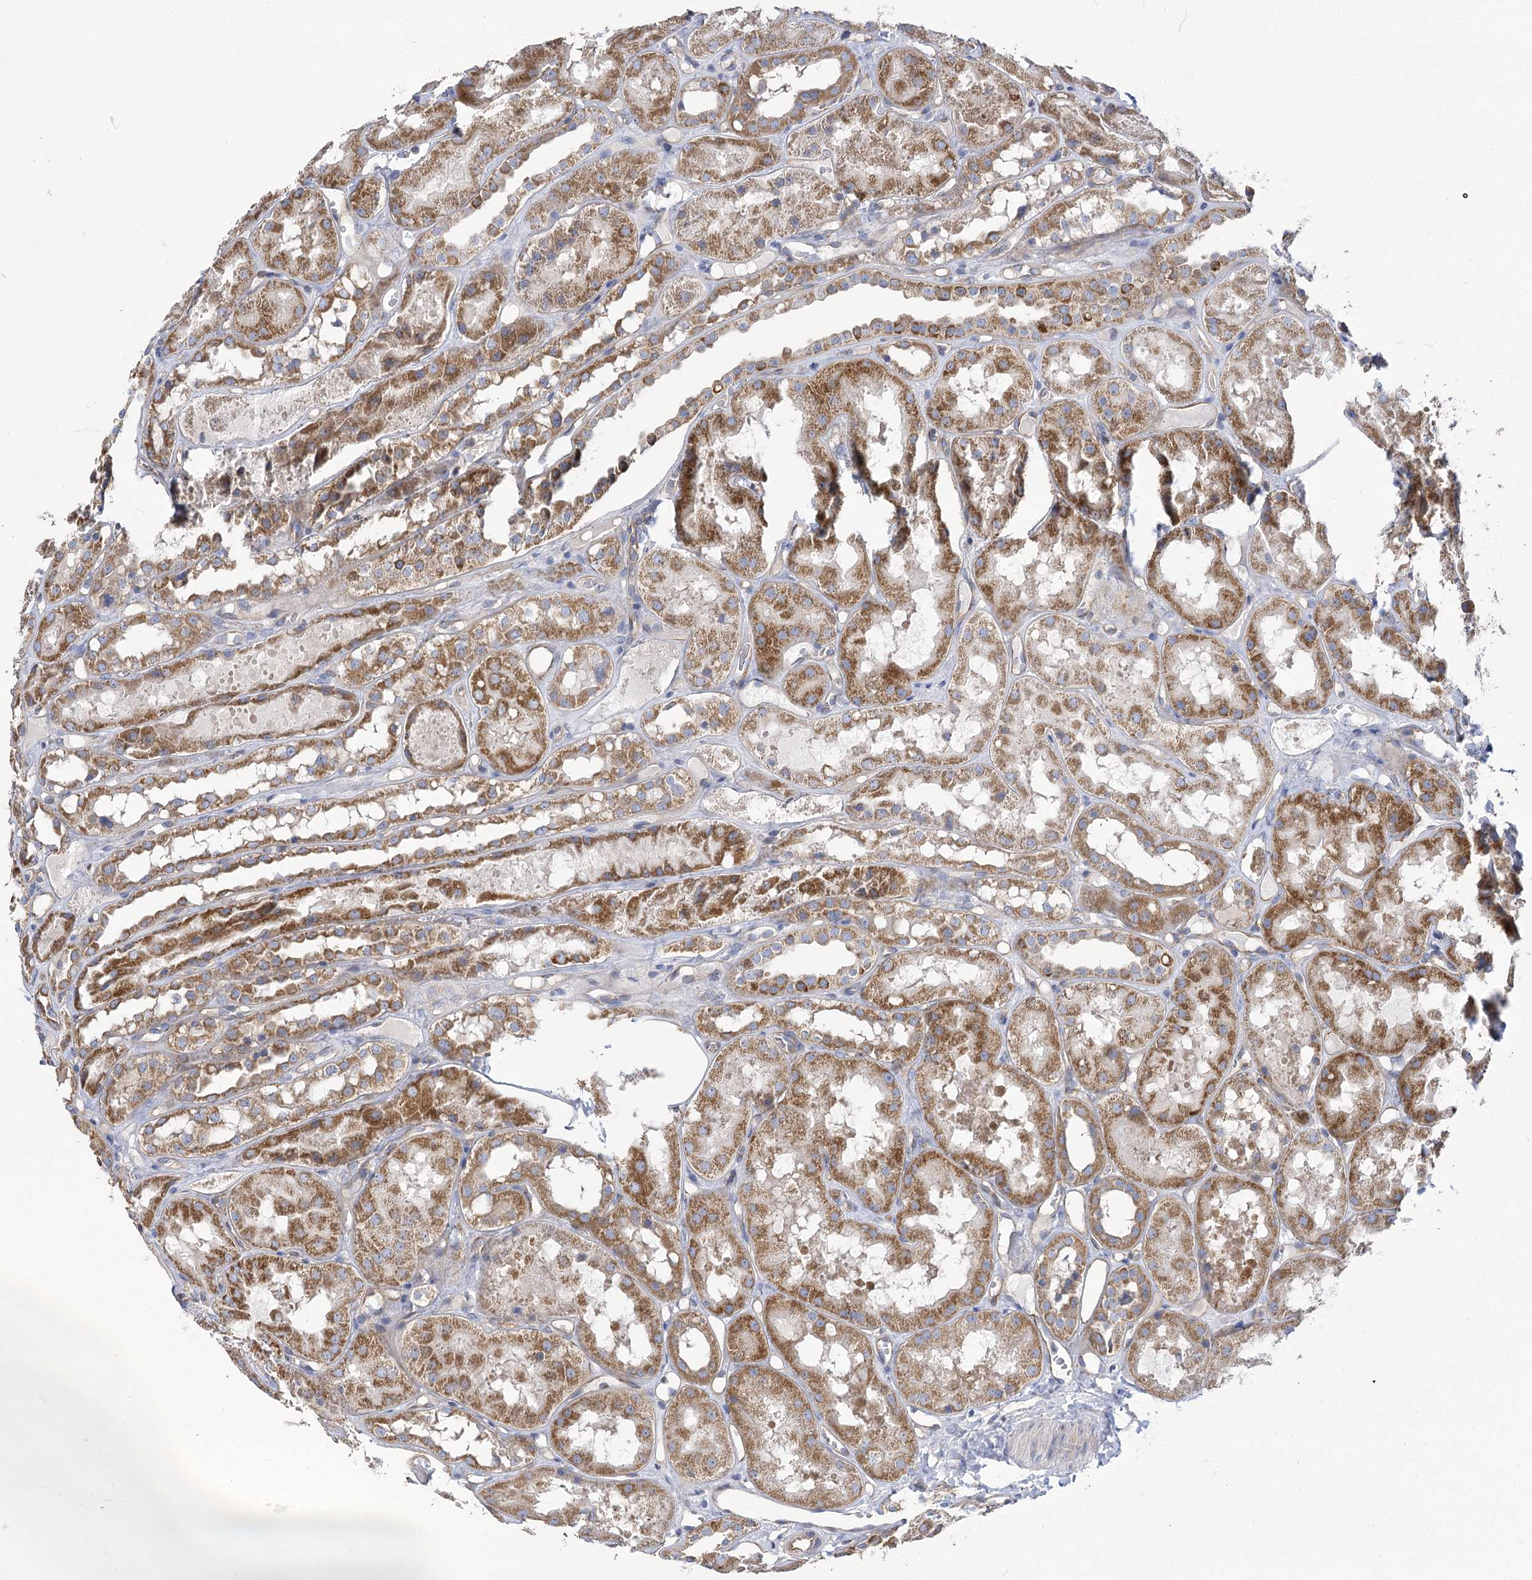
{"staining": {"intensity": "weak", "quantity": ">75%", "location": "cytoplasmic/membranous"}, "tissue": "kidney", "cell_type": "Cells in glomeruli", "image_type": "normal", "snomed": [{"axis": "morphology", "description": "Normal tissue, NOS"}, {"axis": "topography", "description": "Kidney"}], "caption": "Weak cytoplasmic/membranous positivity for a protein is appreciated in about >75% of cells in glomeruli of normal kidney using immunohistochemistry.", "gene": "RMDN2", "patient": {"sex": "male", "age": 16}}